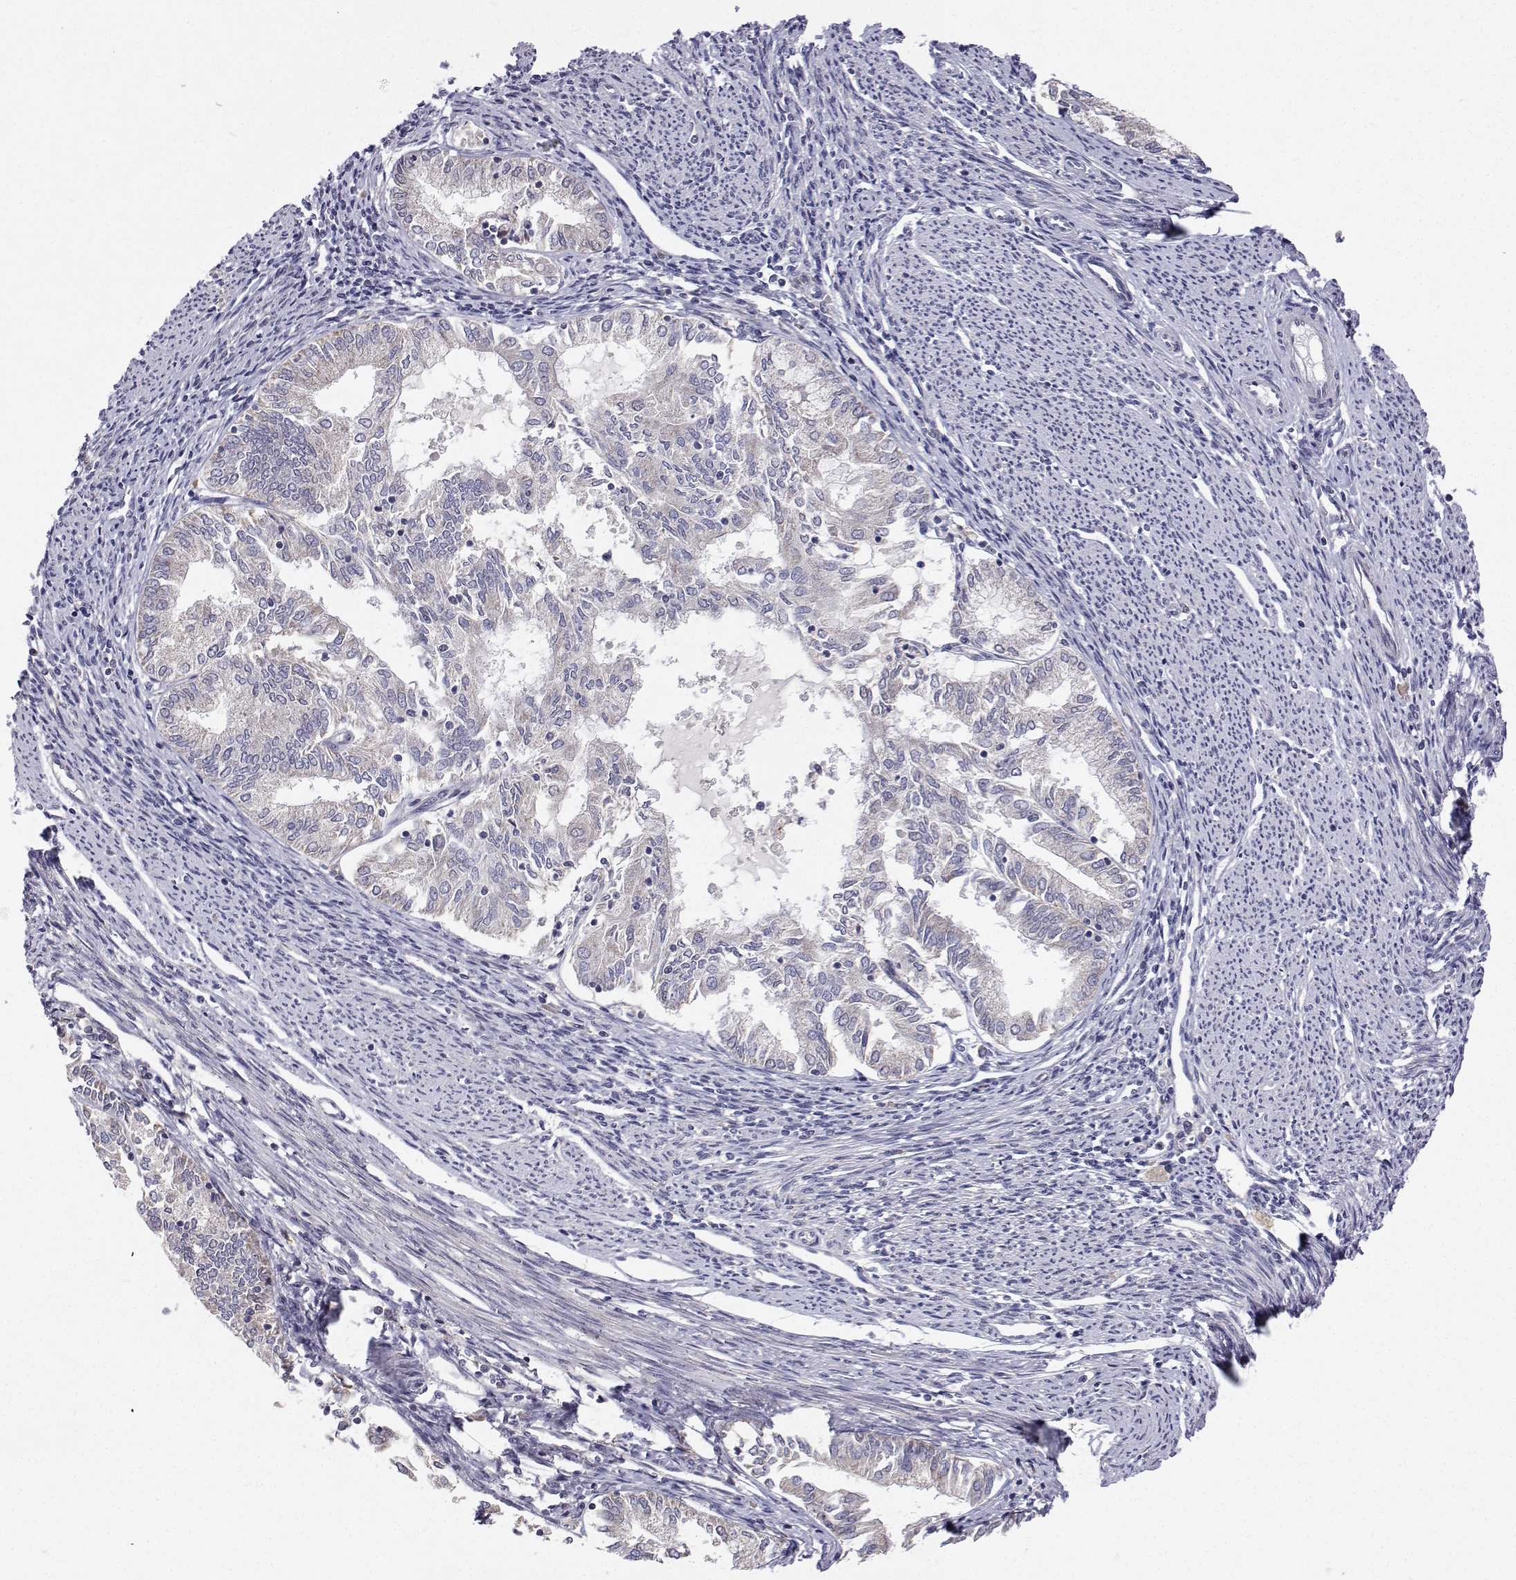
{"staining": {"intensity": "weak", "quantity": "<25%", "location": "cytoplasmic/membranous"}, "tissue": "endometrial cancer", "cell_type": "Tumor cells", "image_type": "cancer", "snomed": [{"axis": "morphology", "description": "Adenocarcinoma, NOS"}, {"axis": "topography", "description": "Endometrium"}], "caption": "A photomicrograph of human endometrial cancer (adenocarcinoma) is negative for staining in tumor cells.", "gene": "MRPL3", "patient": {"sex": "female", "age": 79}}